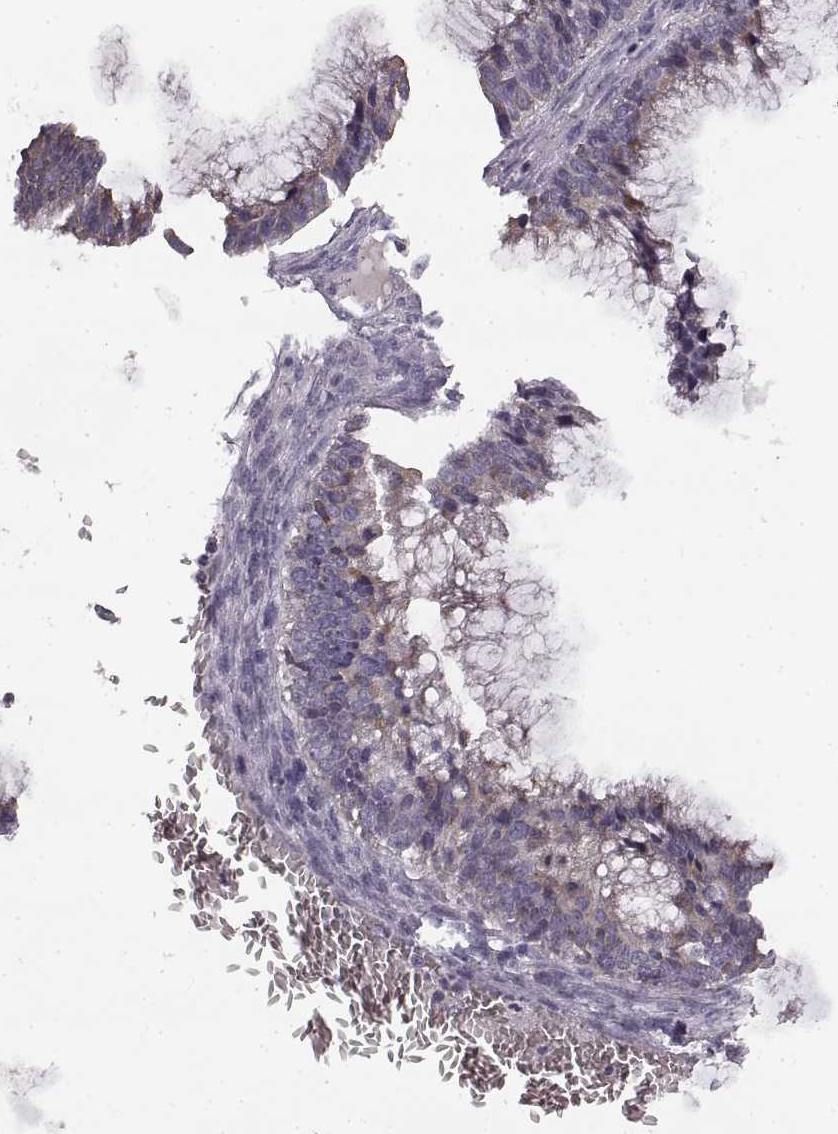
{"staining": {"intensity": "weak", "quantity": "25%-75%", "location": "cytoplasmic/membranous"}, "tissue": "ovarian cancer", "cell_type": "Tumor cells", "image_type": "cancer", "snomed": [{"axis": "morphology", "description": "Cystadenocarcinoma, mucinous, NOS"}, {"axis": "topography", "description": "Ovary"}], "caption": "Ovarian cancer (mucinous cystadenocarcinoma) stained with a brown dye displays weak cytoplasmic/membranous positive expression in approximately 25%-75% of tumor cells.", "gene": "SPAG17", "patient": {"sex": "female", "age": 38}}